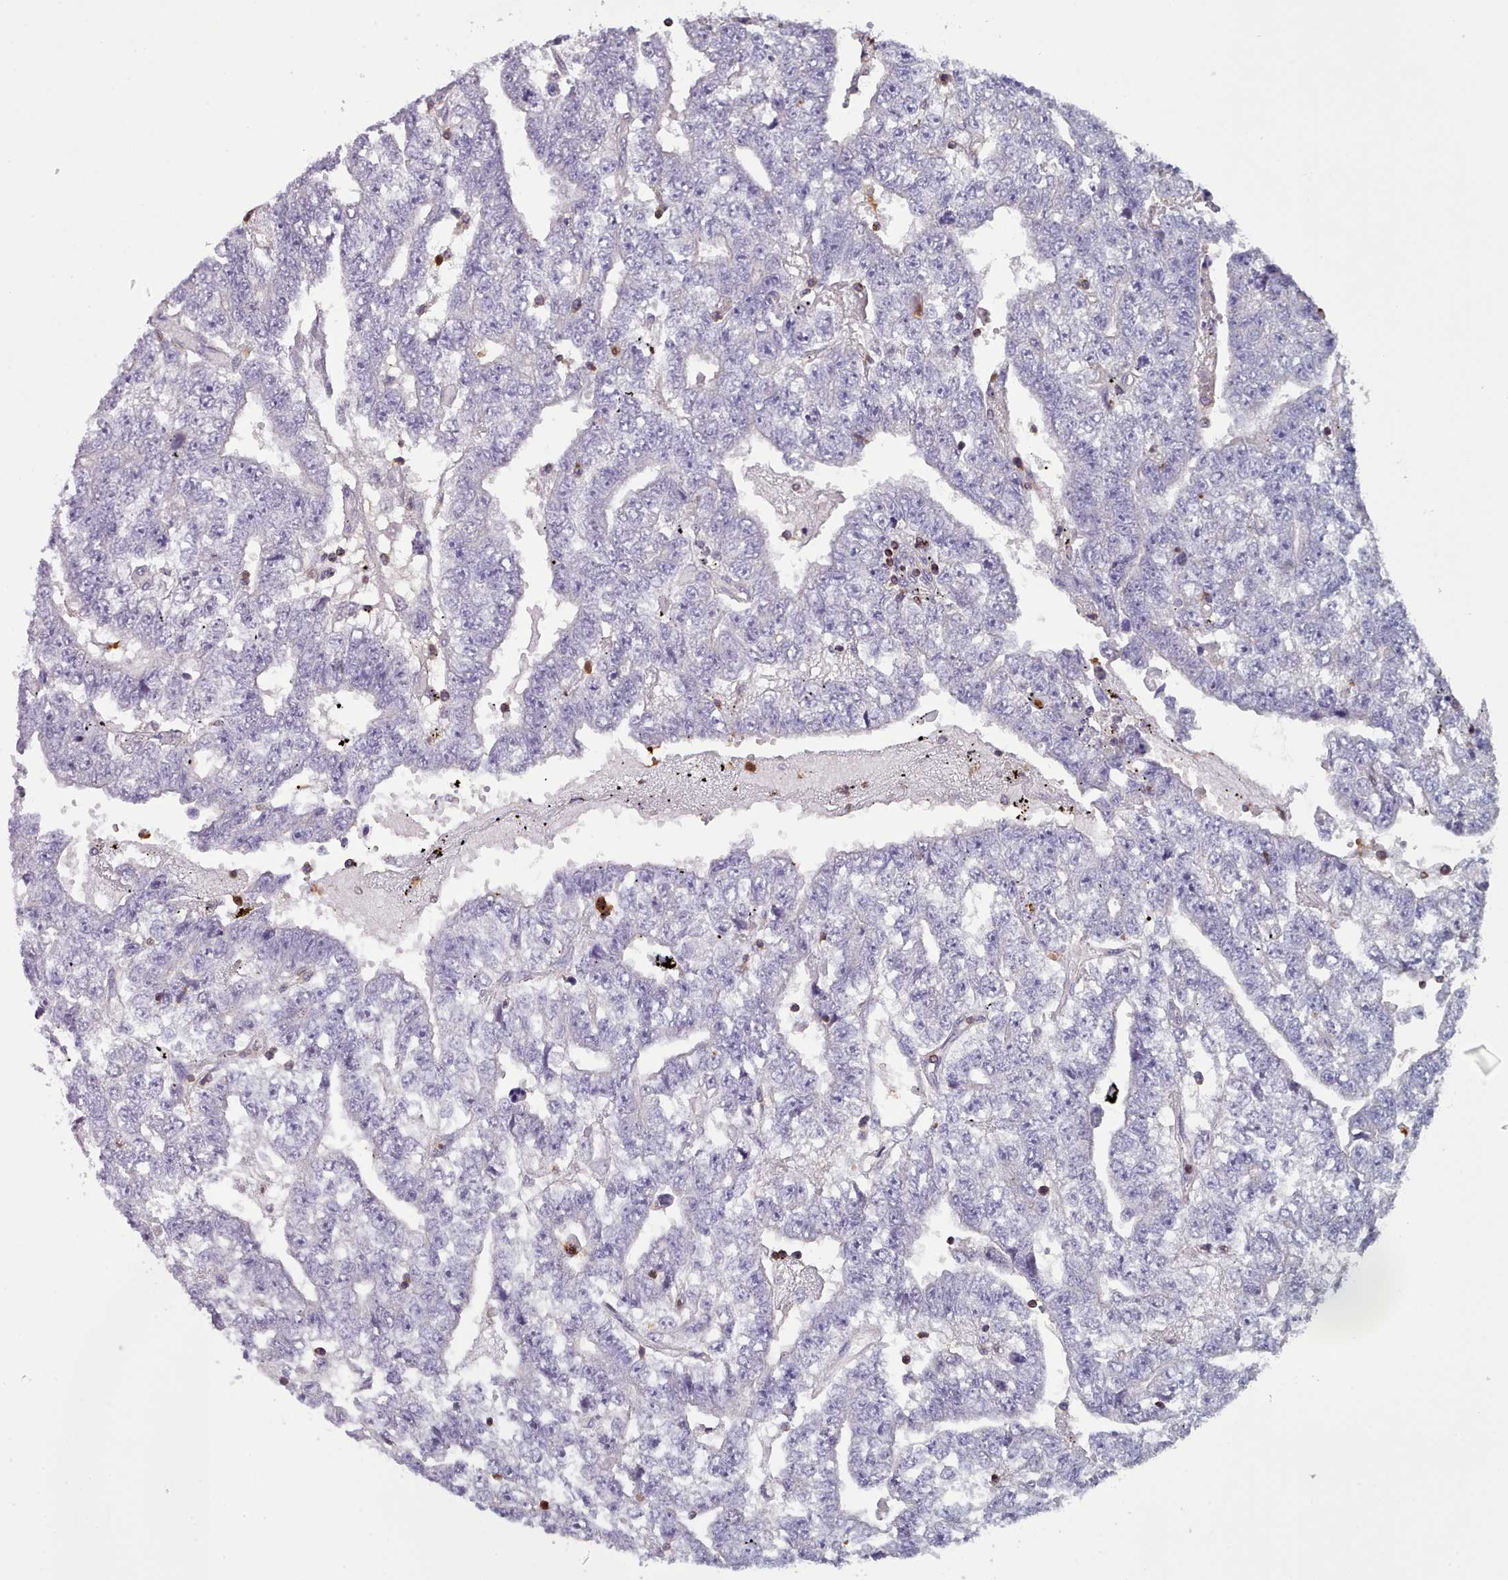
{"staining": {"intensity": "negative", "quantity": "none", "location": "none"}, "tissue": "testis cancer", "cell_type": "Tumor cells", "image_type": "cancer", "snomed": [{"axis": "morphology", "description": "Carcinoma, Embryonal, NOS"}, {"axis": "topography", "description": "Testis"}], "caption": "The image exhibits no staining of tumor cells in embryonal carcinoma (testis). Brightfield microscopy of immunohistochemistry stained with DAB (brown) and hematoxylin (blue), captured at high magnification.", "gene": "RAC2", "patient": {"sex": "male", "age": 25}}